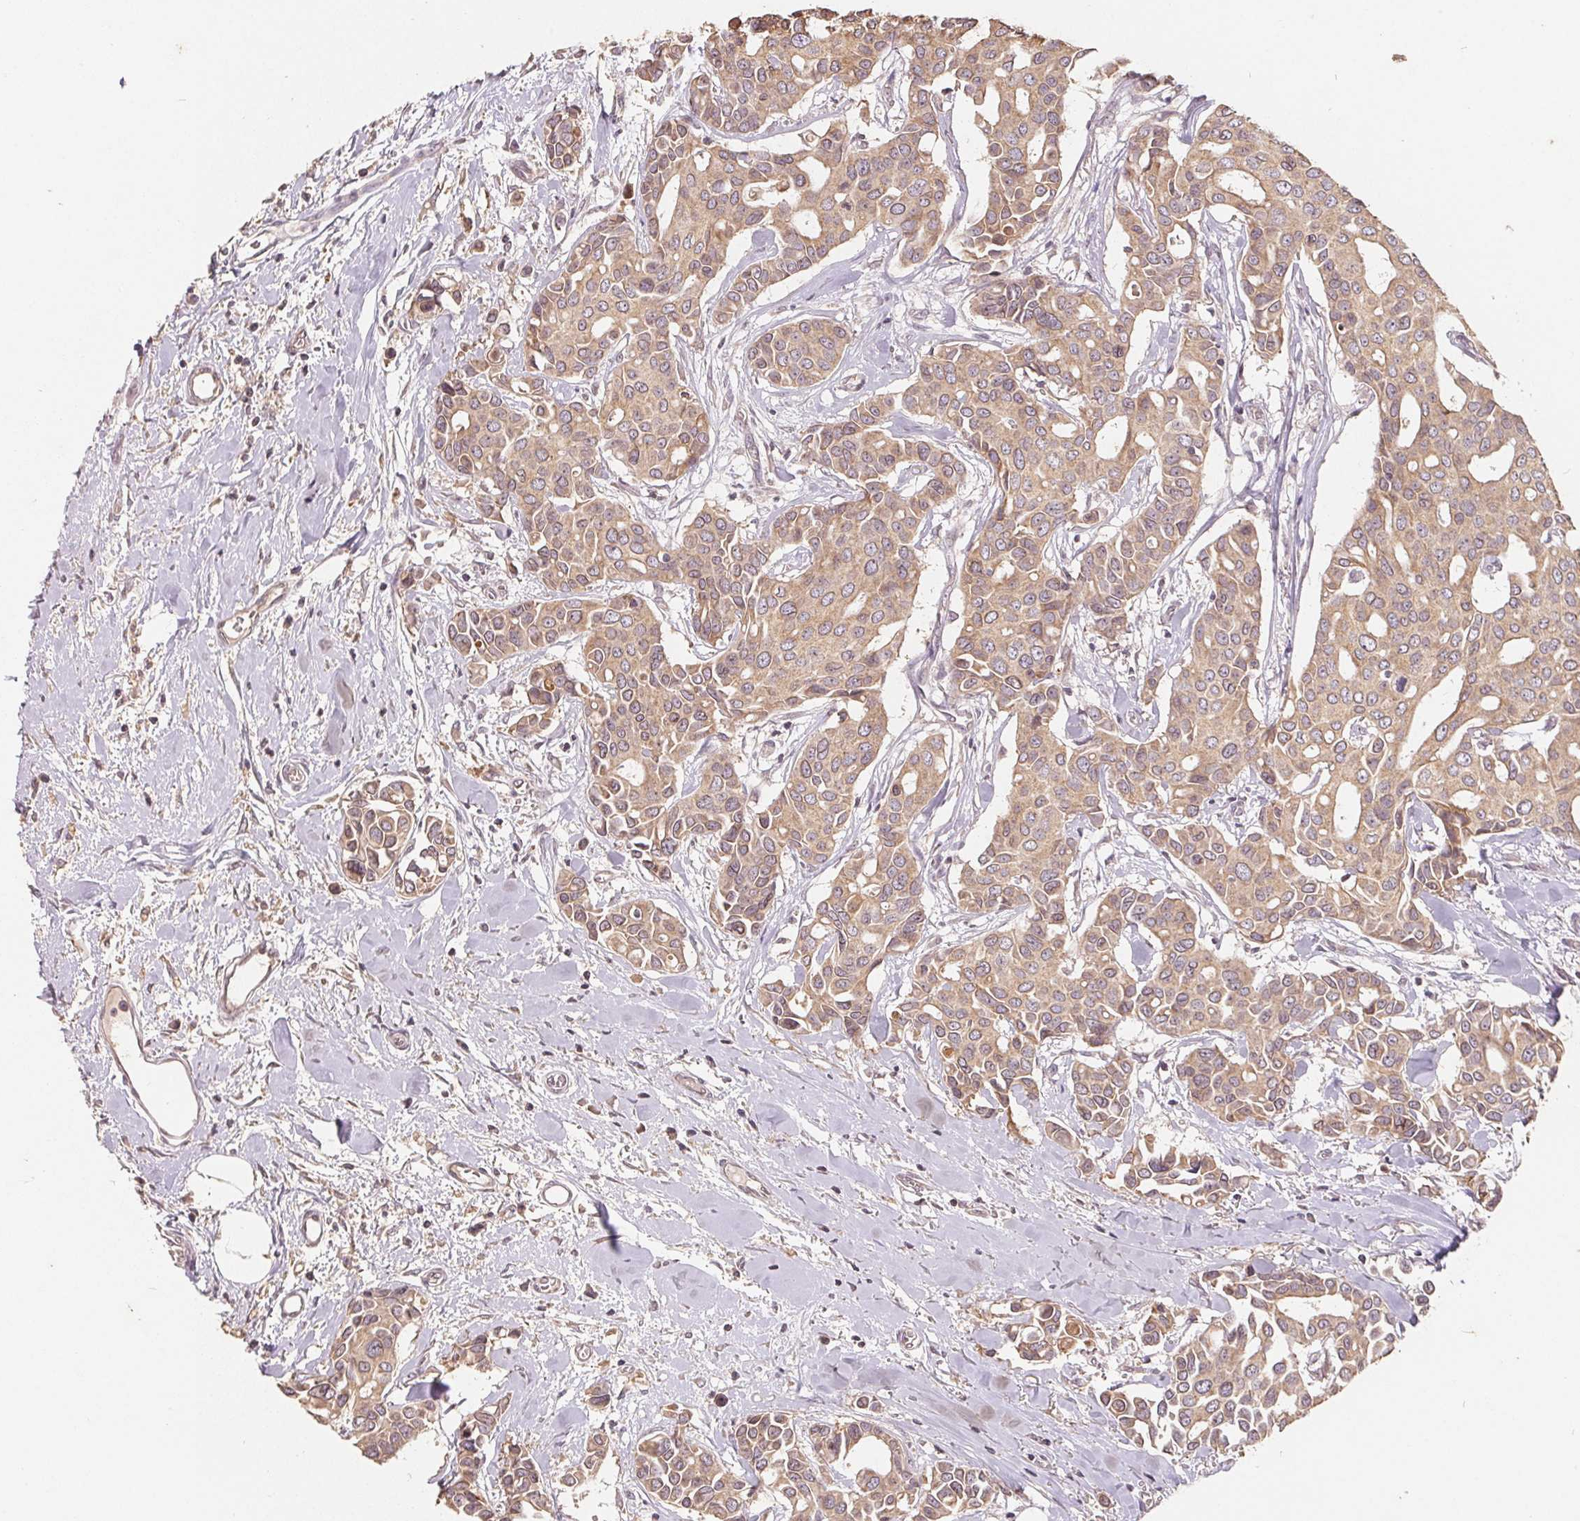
{"staining": {"intensity": "moderate", "quantity": ">75%", "location": "cytoplasmic/membranous"}, "tissue": "breast cancer", "cell_type": "Tumor cells", "image_type": "cancer", "snomed": [{"axis": "morphology", "description": "Duct carcinoma"}, {"axis": "topography", "description": "Breast"}], "caption": "A brown stain shows moderate cytoplasmic/membranous positivity of a protein in breast infiltrating ductal carcinoma tumor cells.", "gene": "CDIPT", "patient": {"sex": "female", "age": 54}}